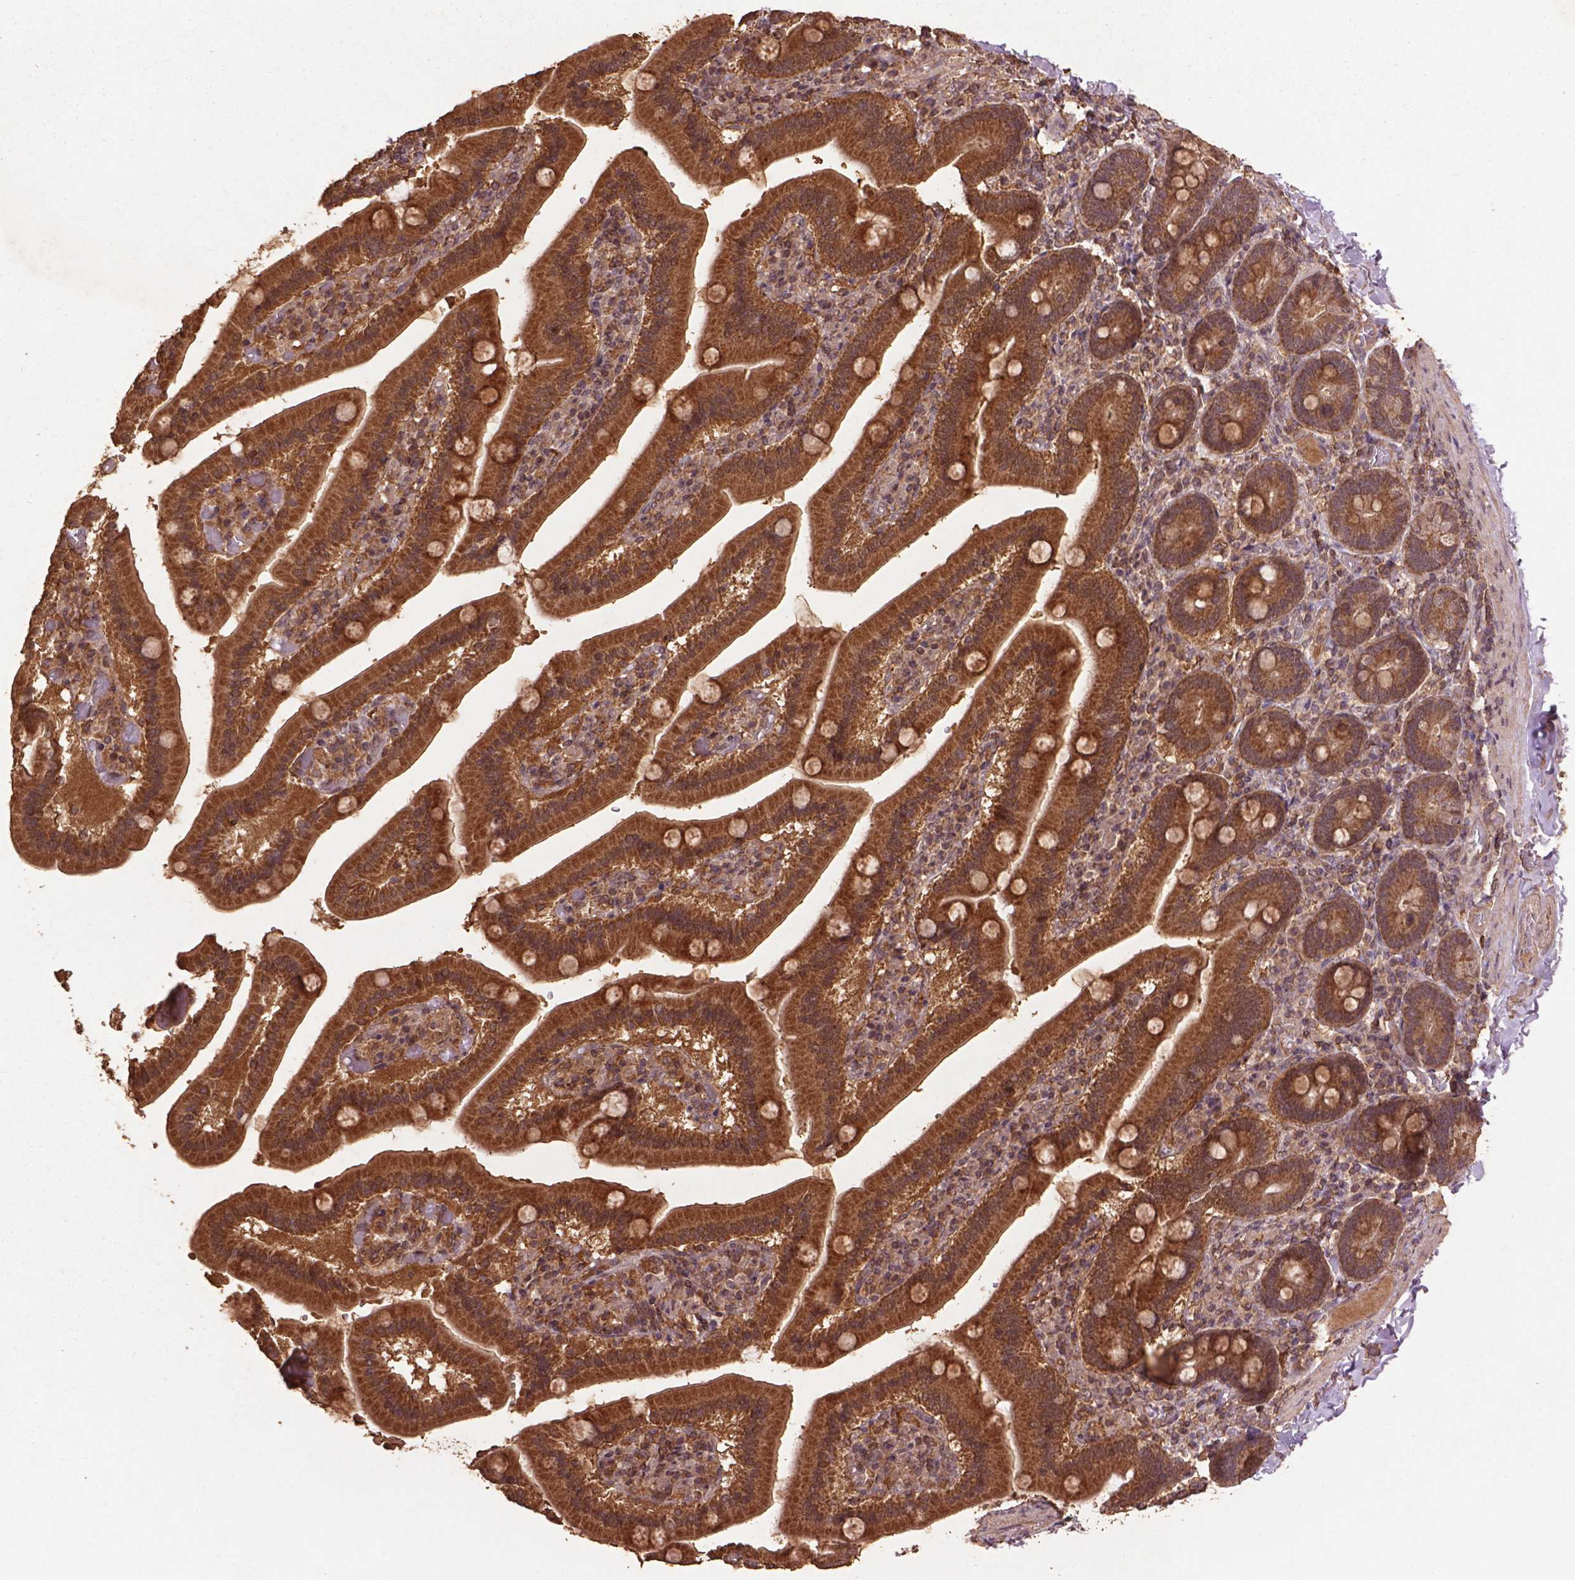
{"staining": {"intensity": "moderate", "quantity": ">75%", "location": "cytoplasmic/membranous"}, "tissue": "duodenum", "cell_type": "Glandular cells", "image_type": "normal", "snomed": [{"axis": "morphology", "description": "Normal tissue, NOS"}, {"axis": "topography", "description": "Duodenum"}], "caption": "Immunohistochemistry staining of unremarkable duodenum, which shows medium levels of moderate cytoplasmic/membranous staining in approximately >75% of glandular cells indicating moderate cytoplasmic/membranous protein expression. The staining was performed using DAB (brown) for protein detection and nuclei were counterstained in hematoxylin (blue).", "gene": "BABAM1", "patient": {"sex": "female", "age": 62}}